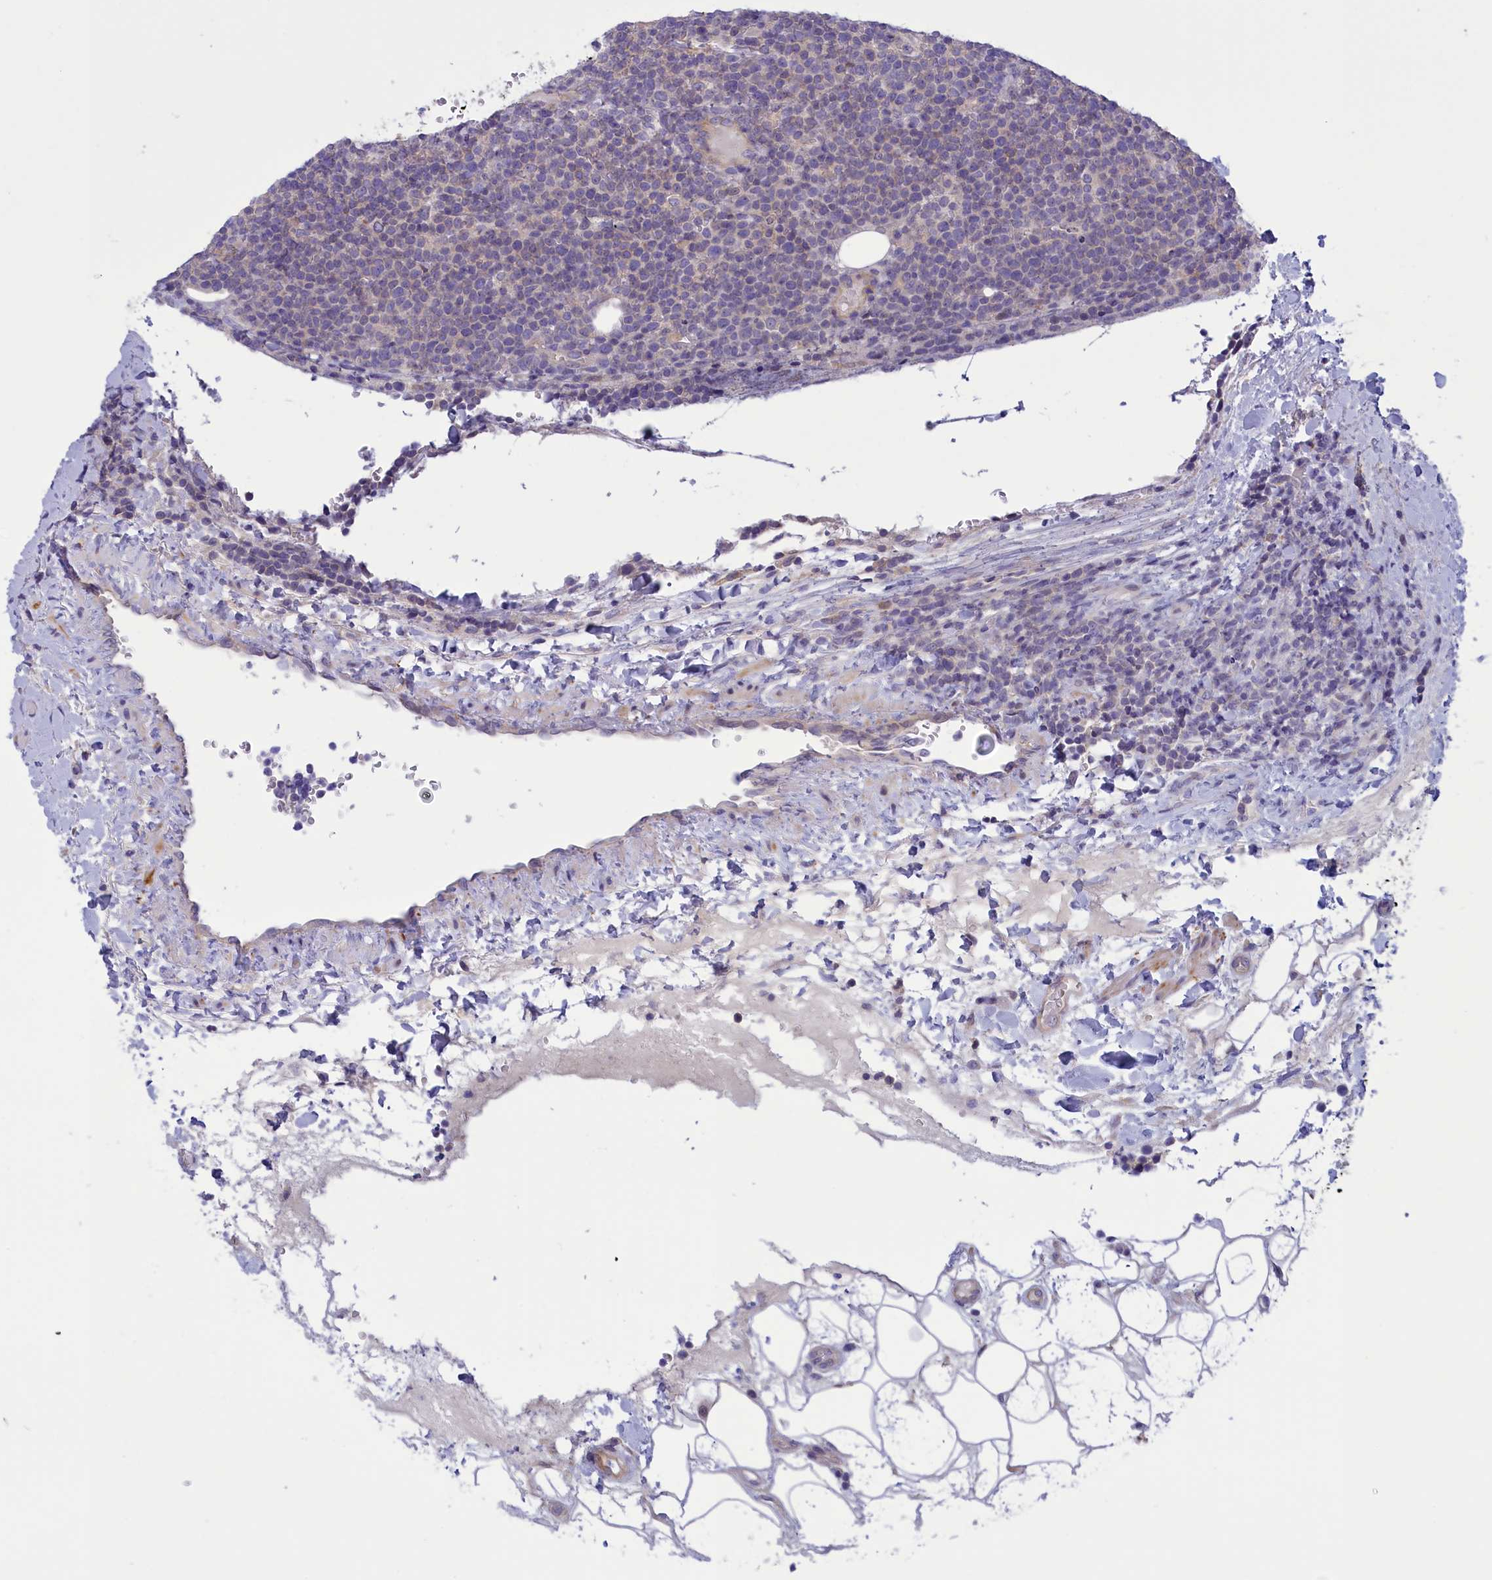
{"staining": {"intensity": "negative", "quantity": "none", "location": "none"}, "tissue": "lymphoma", "cell_type": "Tumor cells", "image_type": "cancer", "snomed": [{"axis": "morphology", "description": "Malignant lymphoma, non-Hodgkin's type, High grade"}, {"axis": "topography", "description": "Lymph node"}], "caption": "Immunohistochemical staining of malignant lymphoma, non-Hodgkin's type (high-grade) shows no significant positivity in tumor cells.", "gene": "CORO2A", "patient": {"sex": "male", "age": 61}}